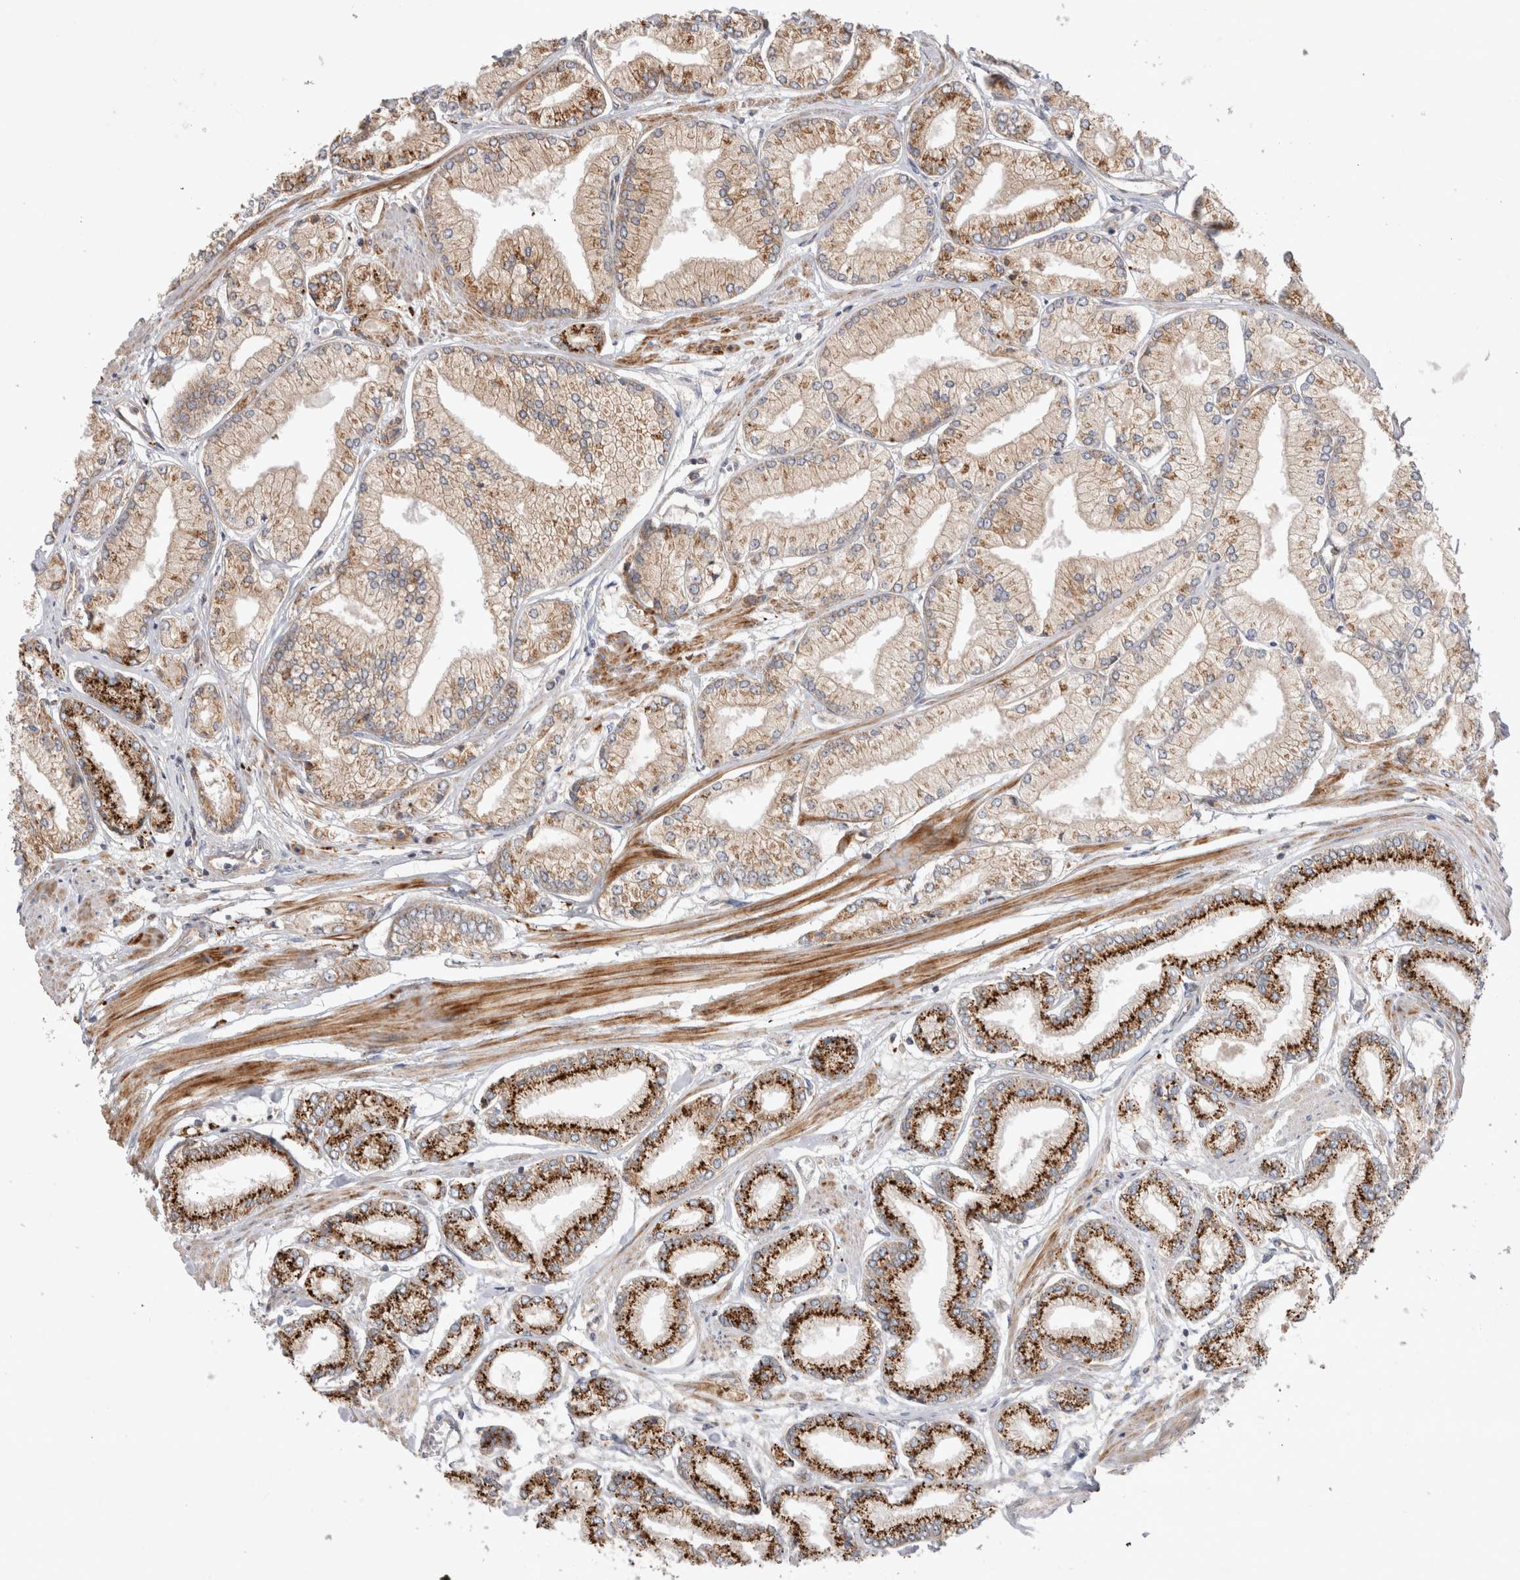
{"staining": {"intensity": "moderate", "quantity": "25%-75%", "location": "cytoplasmic/membranous"}, "tissue": "prostate cancer", "cell_type": "Tumor cells", "image_type": "cancer", "snomed": [{"axis": "morphology", "description": "Adenocarcinoma, Low grade"}, {"axis": "topography", "description": "Prostate"}], "caption": "A medium amount of moderate cytoplasmic/membranous expression is appreciated in approximately 25%-75% of tumor cells in prostate cancer tissue. The staining was performed using DAB (3,3'-diaminobenzidine) to visualize the protein expression in brown, while the nuclei were stained in blue with hematoxylin (Magnification: 20x).", "gene": "PDCD10", "patient": {"sex": "male", "age": 52}}